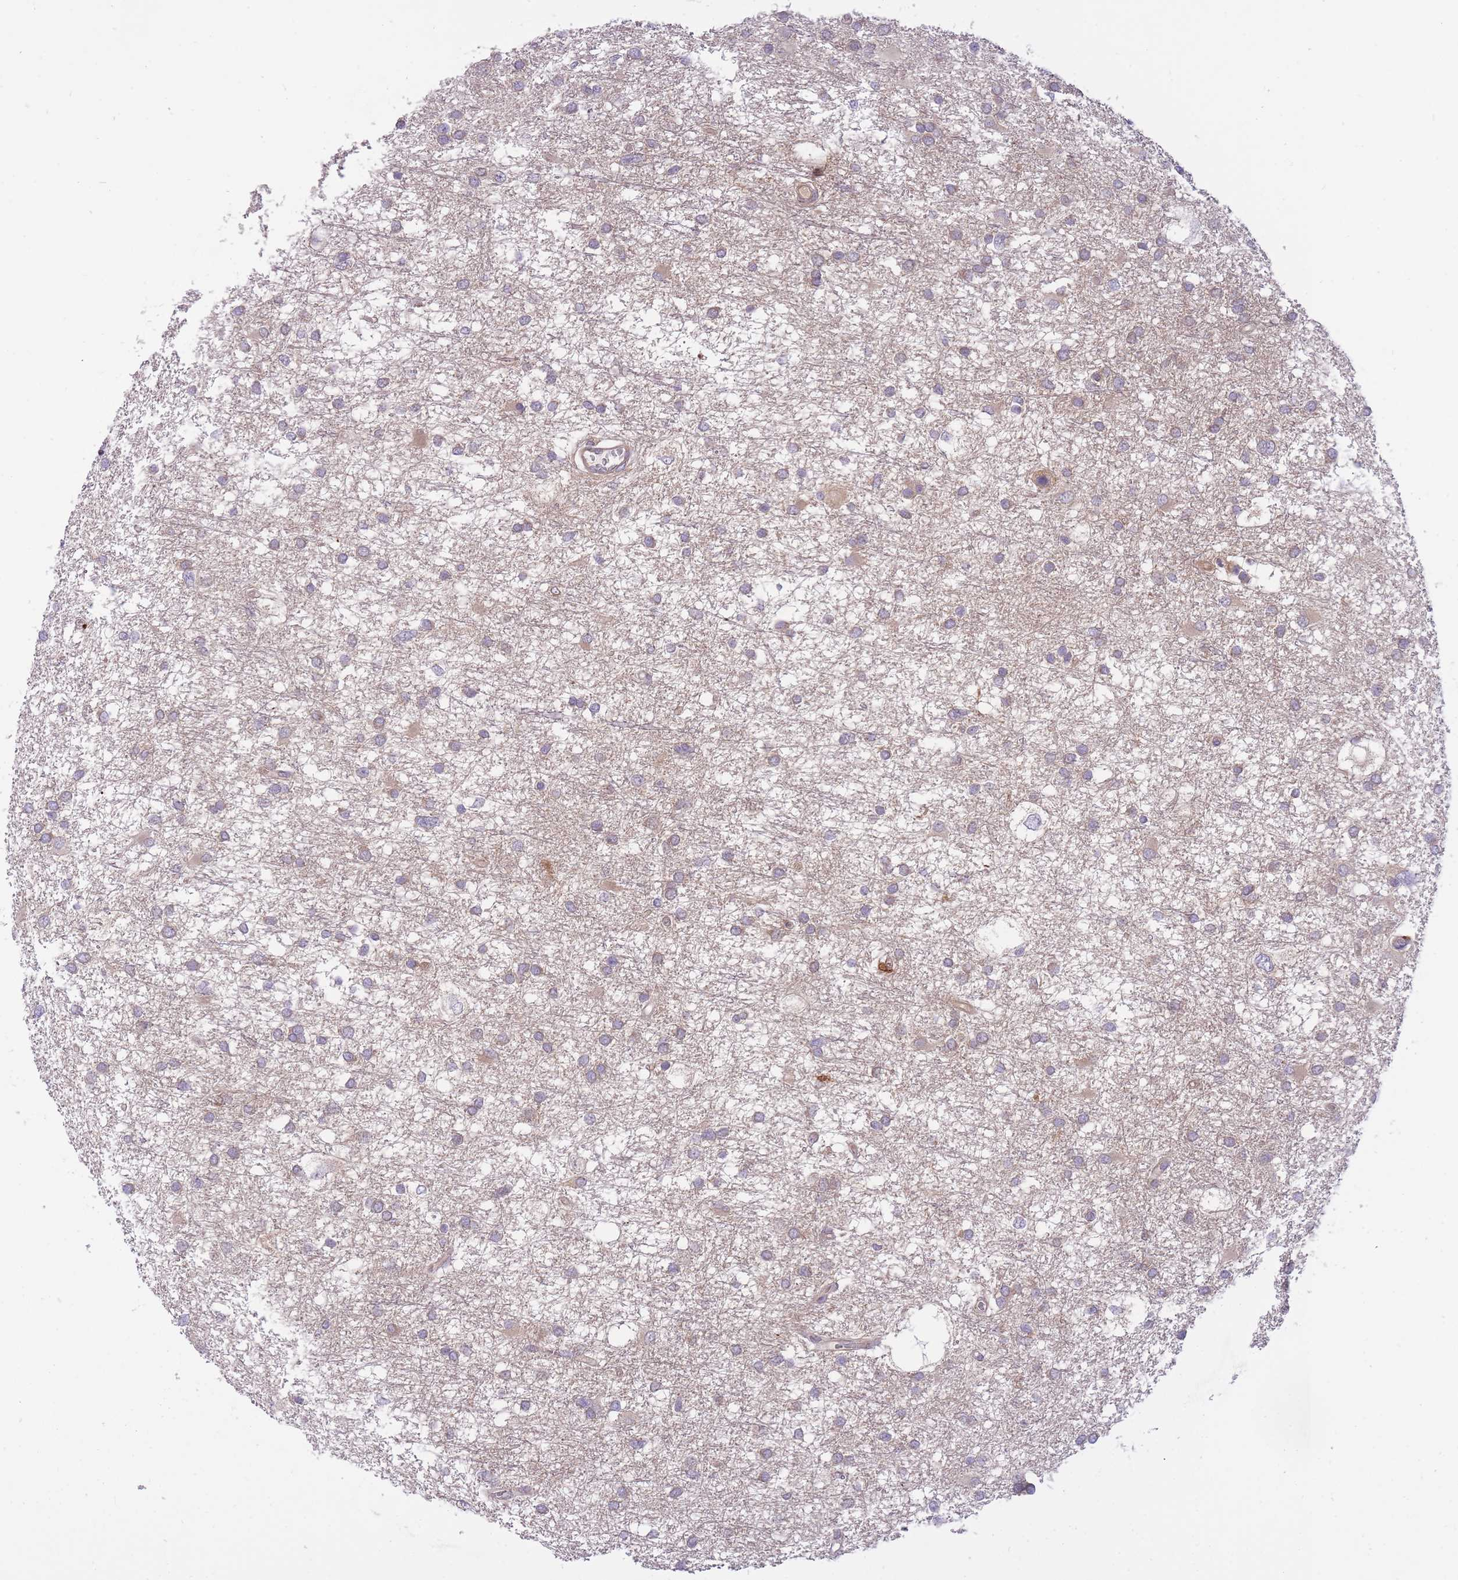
{"staining": {"intensity": "negative", "quantity": "none", "location": "none"}, "tissue": "glioma", "cell_type": "Tumor cells", "image_type": "cancer", "snomed": [{"axis": "morphology", "description": "Glioma, malignant, High grade"}, {"axis": "topography", "description": "Brain"}], "caption": "DAB (3,3'-diaminobenzidine) immunohistochemical staining of high-grade glioma (malignant) demonstrates no significant expression in tumor cells.", "gene": "CRYGN", "patient": {"sex": "male", "age": 61}}